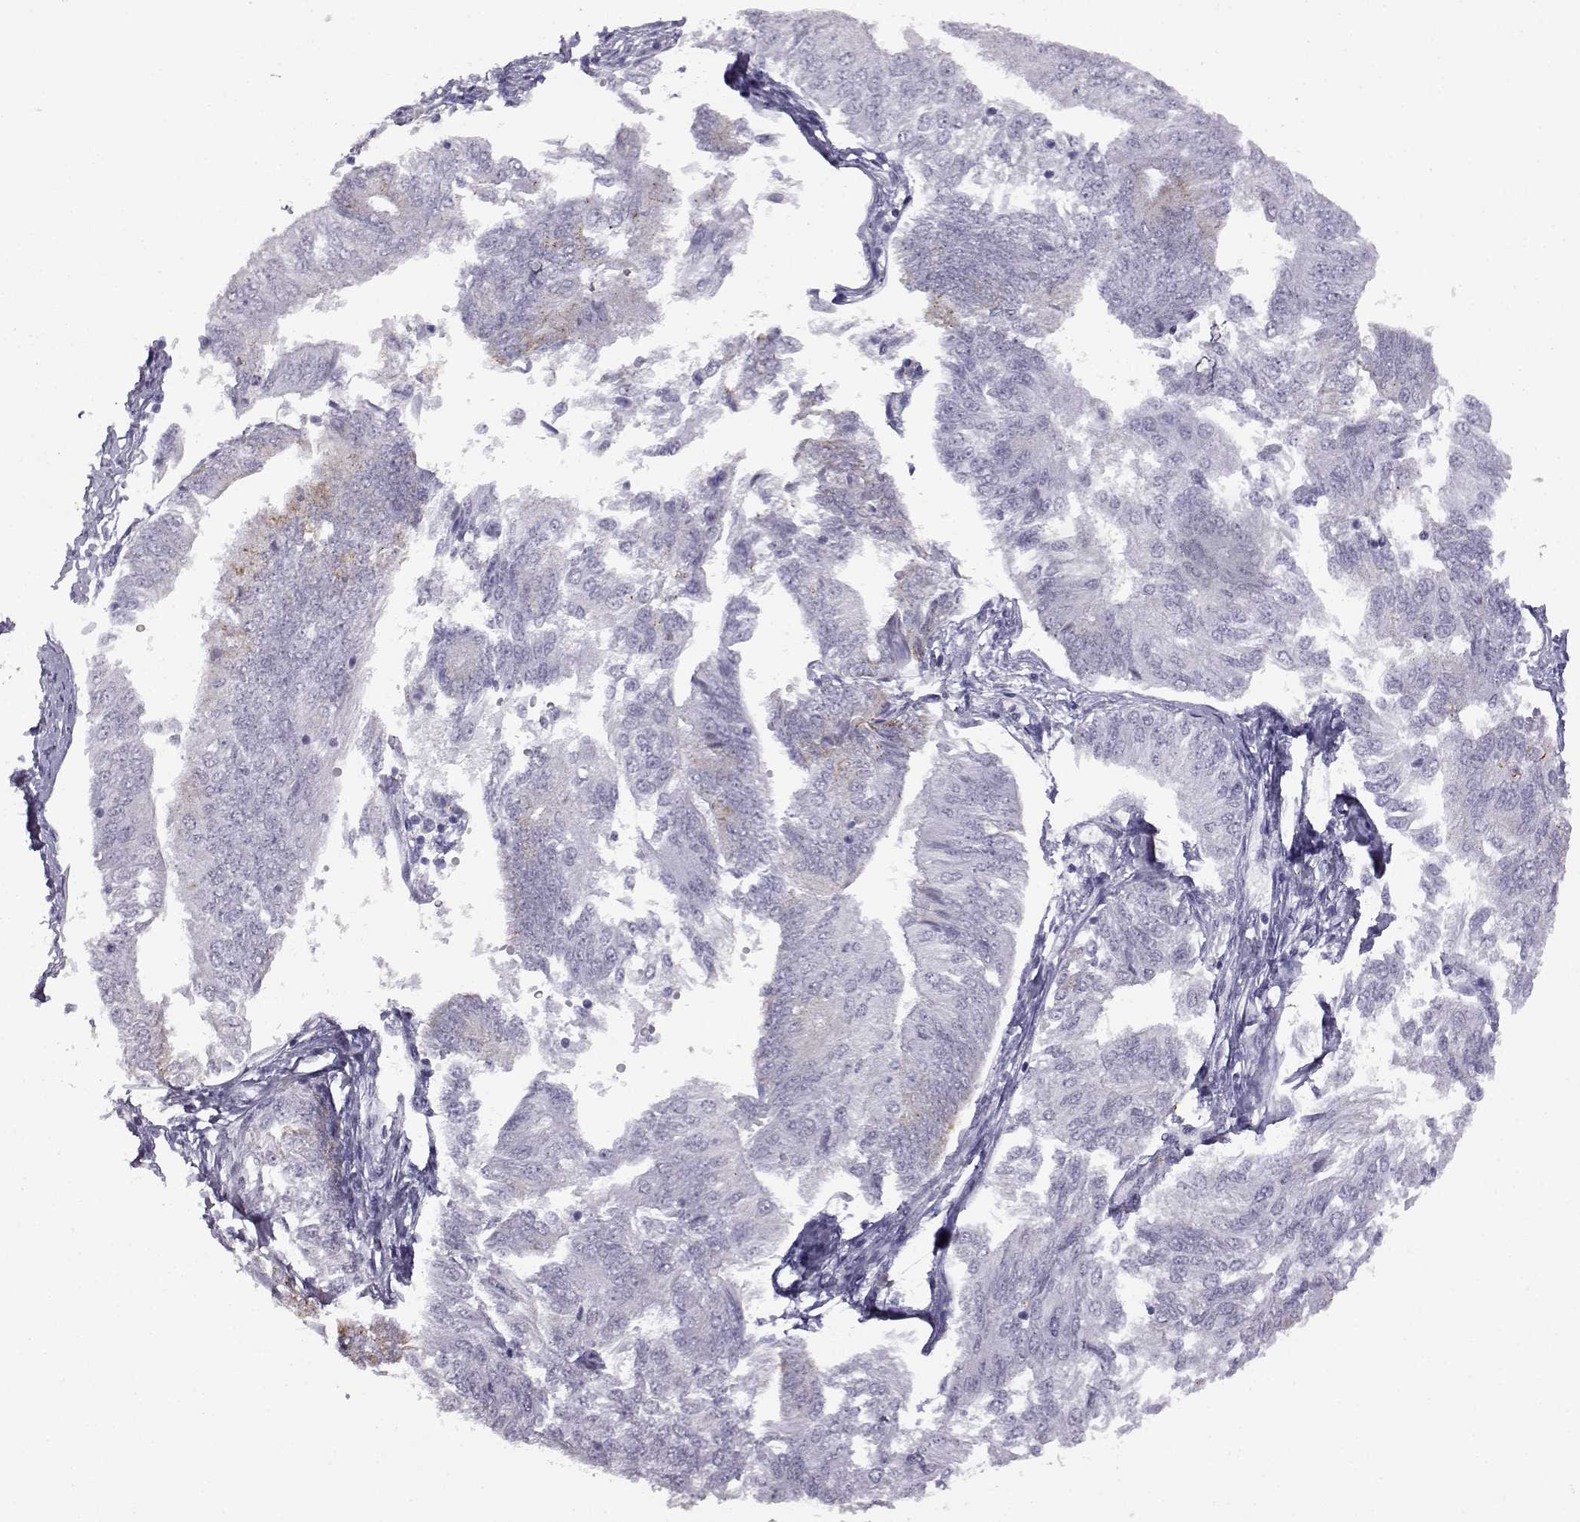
{"staining": {"intensity": "negative", "quantity": "none", "location": "none"}, "tissue": "endometrial cancer", "cell_type": "Tumor cells", "image_type": "cancer", "snomed": [{"axis": "morphology", "description": "Adenocarcinoma, NOS"}, {"axis": "topography", "description": "Endometrium"}], "caption": "Protein analysis of endometrial cancer exhibits no significant staining in tumor cells. (DAB (3,3'-diaminobenzidine) IHC visualized using brightfield microscopy, high magnification).", "gene": "VGF", "patient": {"sex": "female", "age": 58}}